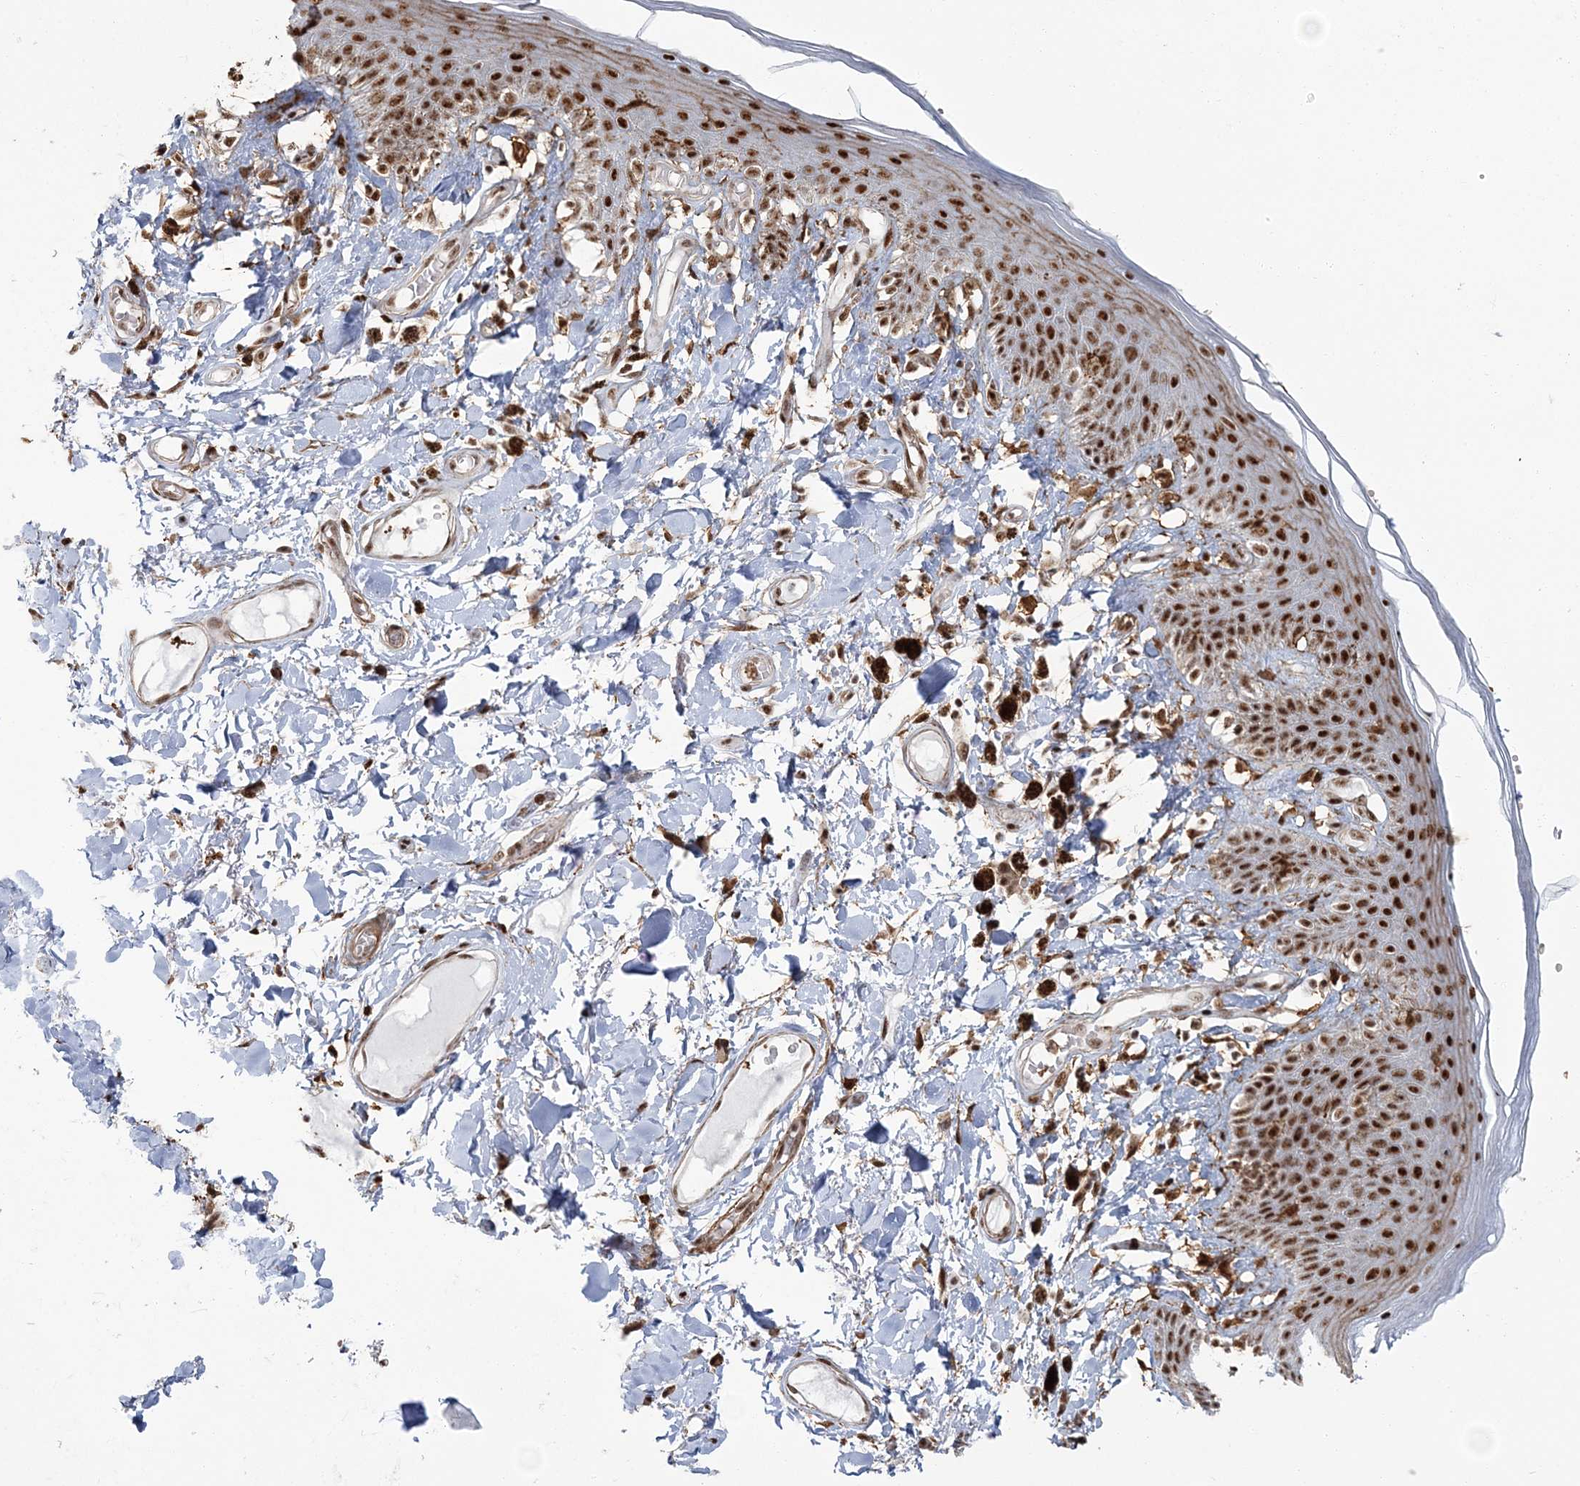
{"staining": {"intensity": "strong", "quantity": ">75%", "location": "cytoplasmic/membranous,nuclear"}, "tissue": "skin", "cell_type": "Epidermal cells", "image_type": "normal", "snomed": [{"axis": "morphology", "description": "Normal tissue, NOS"}, {"axis": "topography", "description": "Anal"}], "caption": "Immunohistochemistry micrograph of benign skin: skin stained using immunohistochemistry shows high levels of strong protein expression localized specifically in the cytoplasmic/membranous,nuclear of epidermal cells, appearing as a cytoplasmic/membranous,nuclear brown color.", "gene": "DDX46", "patient": {"sex": "female", "age": 78}}